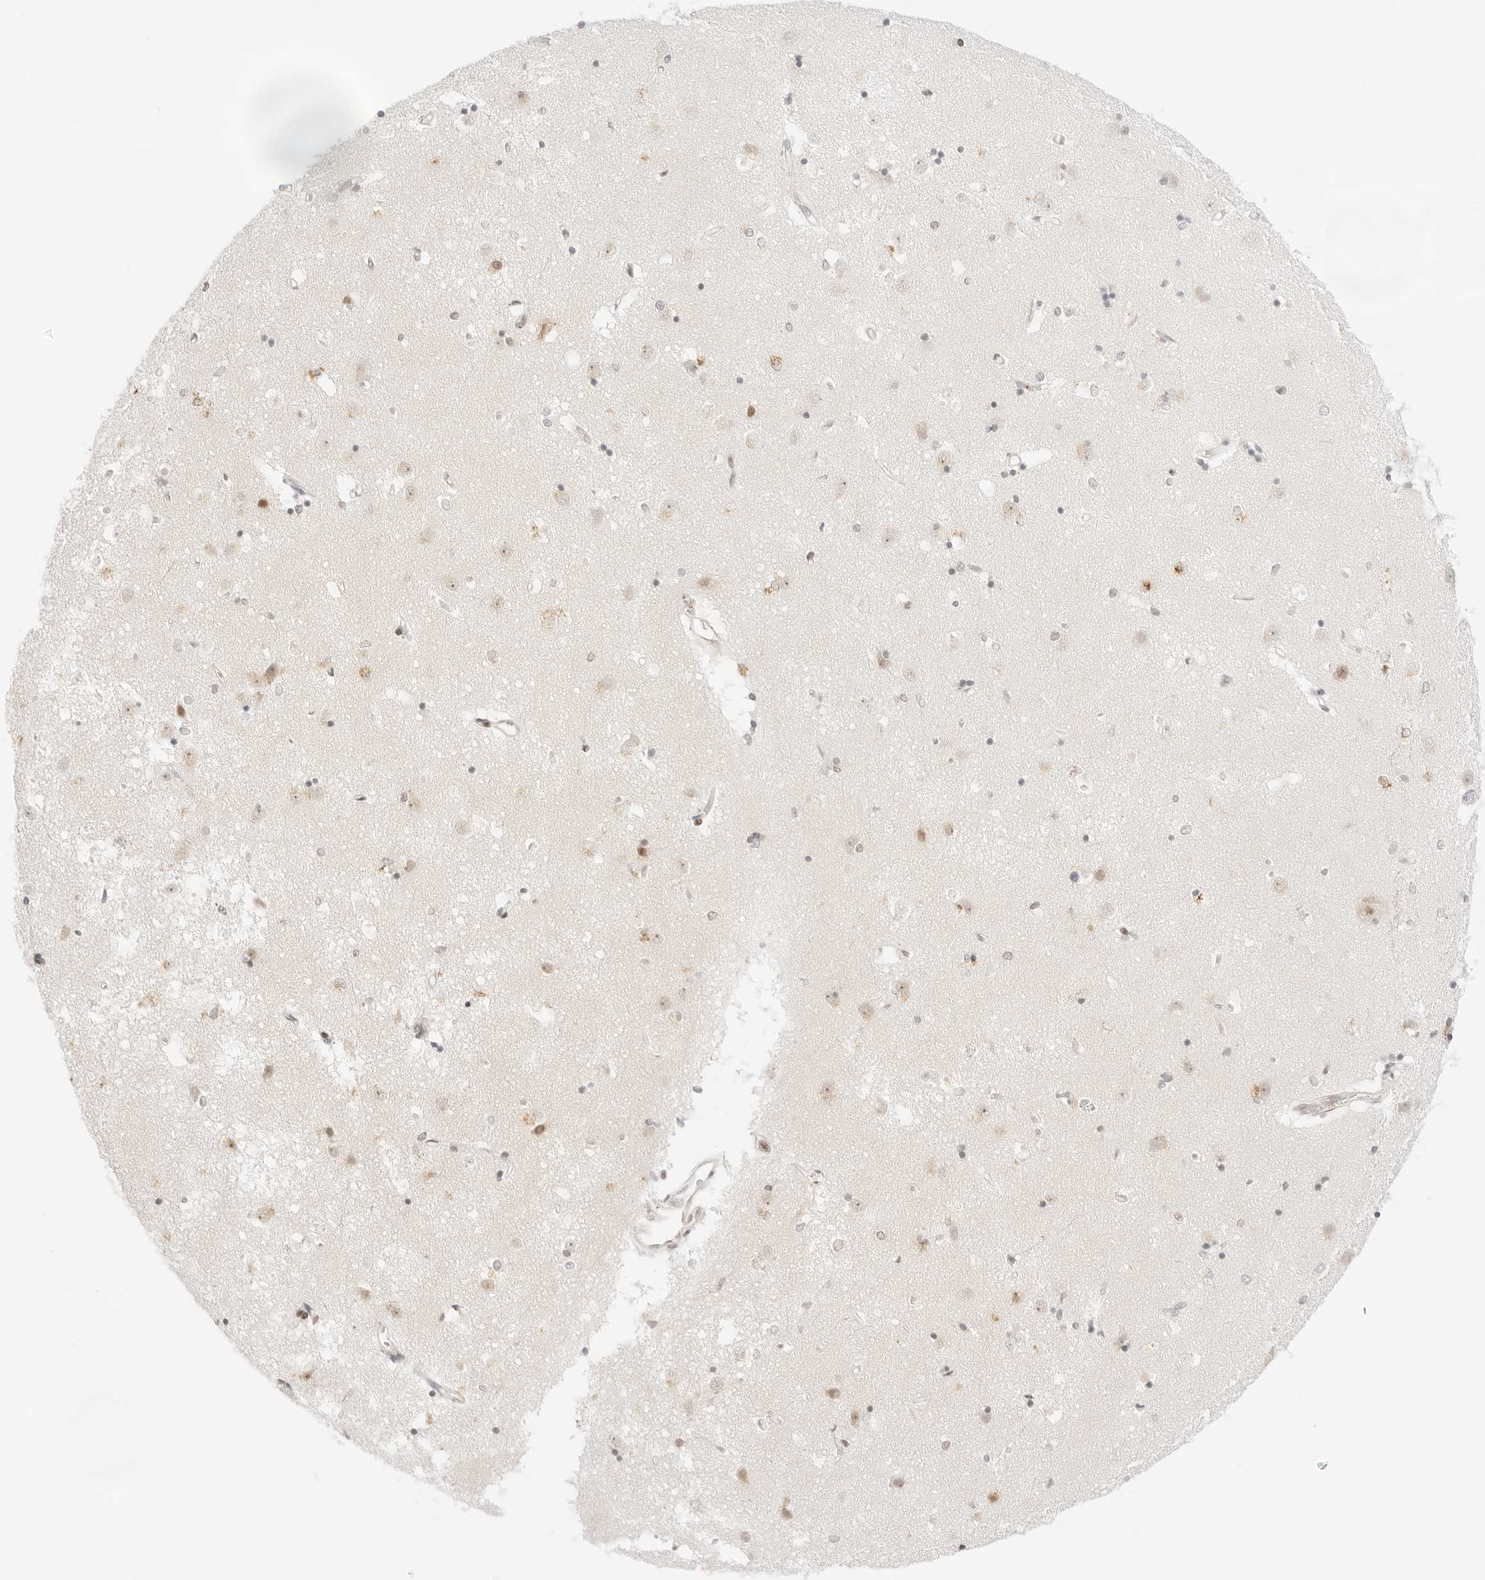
{"staining": {"intensity": "weak", "quantity": "<25%", "location": "cytoplasmic/membranous,nuclear"}, "tissue": "caudate", "cell_type": "Glial cells", "image_type": "normal", "snomed": [{"axis": "morphology", "description": "Normal tissue, NOS"}, {"axis": "topography", "description": "Lateral ventricle wall"}], "caption": "Protein analysis of normal caudate reveals no significant expression in glial cells.", "gene": "GNAS", "patient": {"sex": "male", "age": 45}}